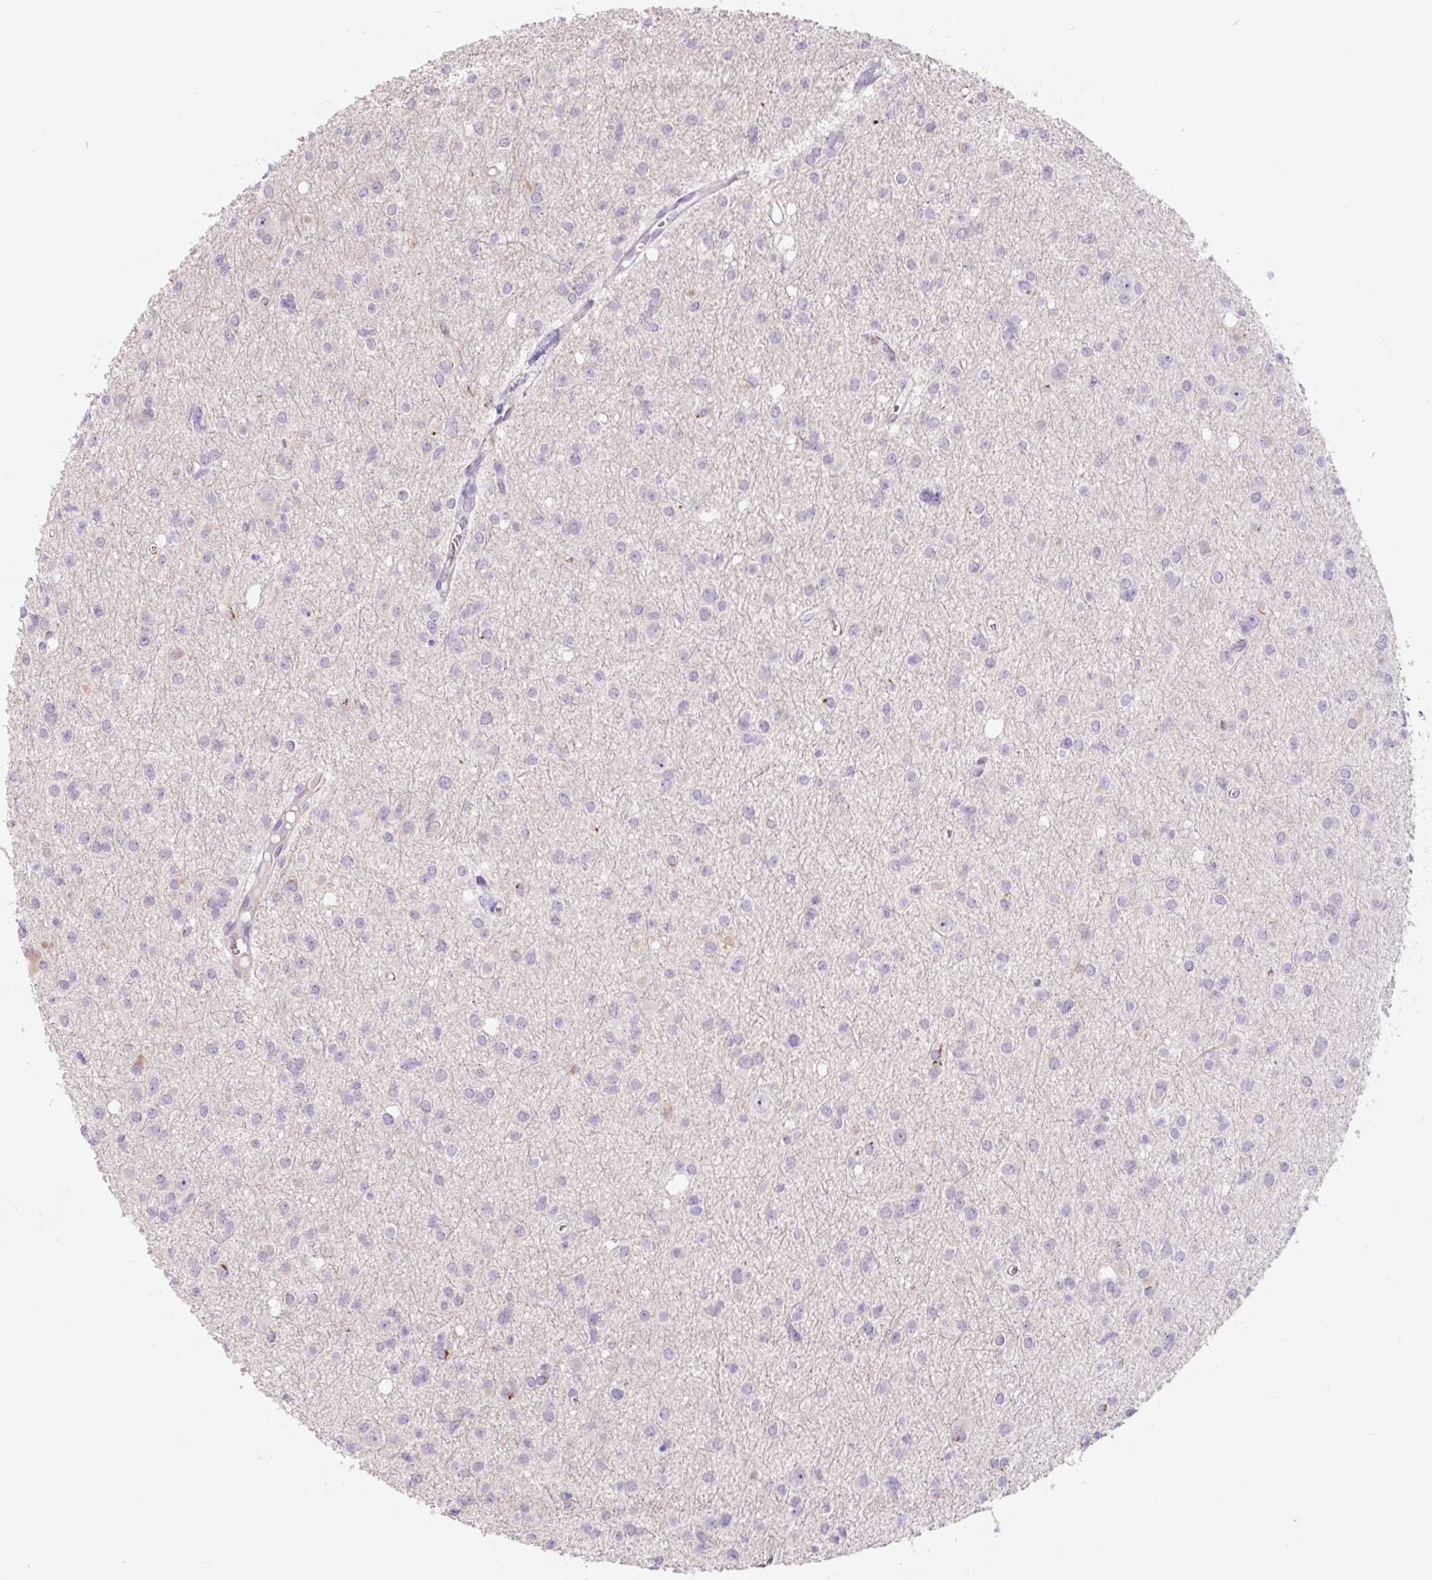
{"staining": {"intensity": "negative", "quantity": "none", "location": "none"}, "tissue": "glioma", "cell_type": "Tumor cells", "image_type": "cancer", "snomed": [{"axis": "morphology", "description": "Glioma, malignant, High grade"}, {"axis": "topography", "description": "Brain"}], "caption": "This is an immunohistochemistry photomicrograph of human malignant glioma (high-grade). There is no expression in tumor cells.", "gene": "CCL25", "patient": {"sex": "male", "age": 23}}